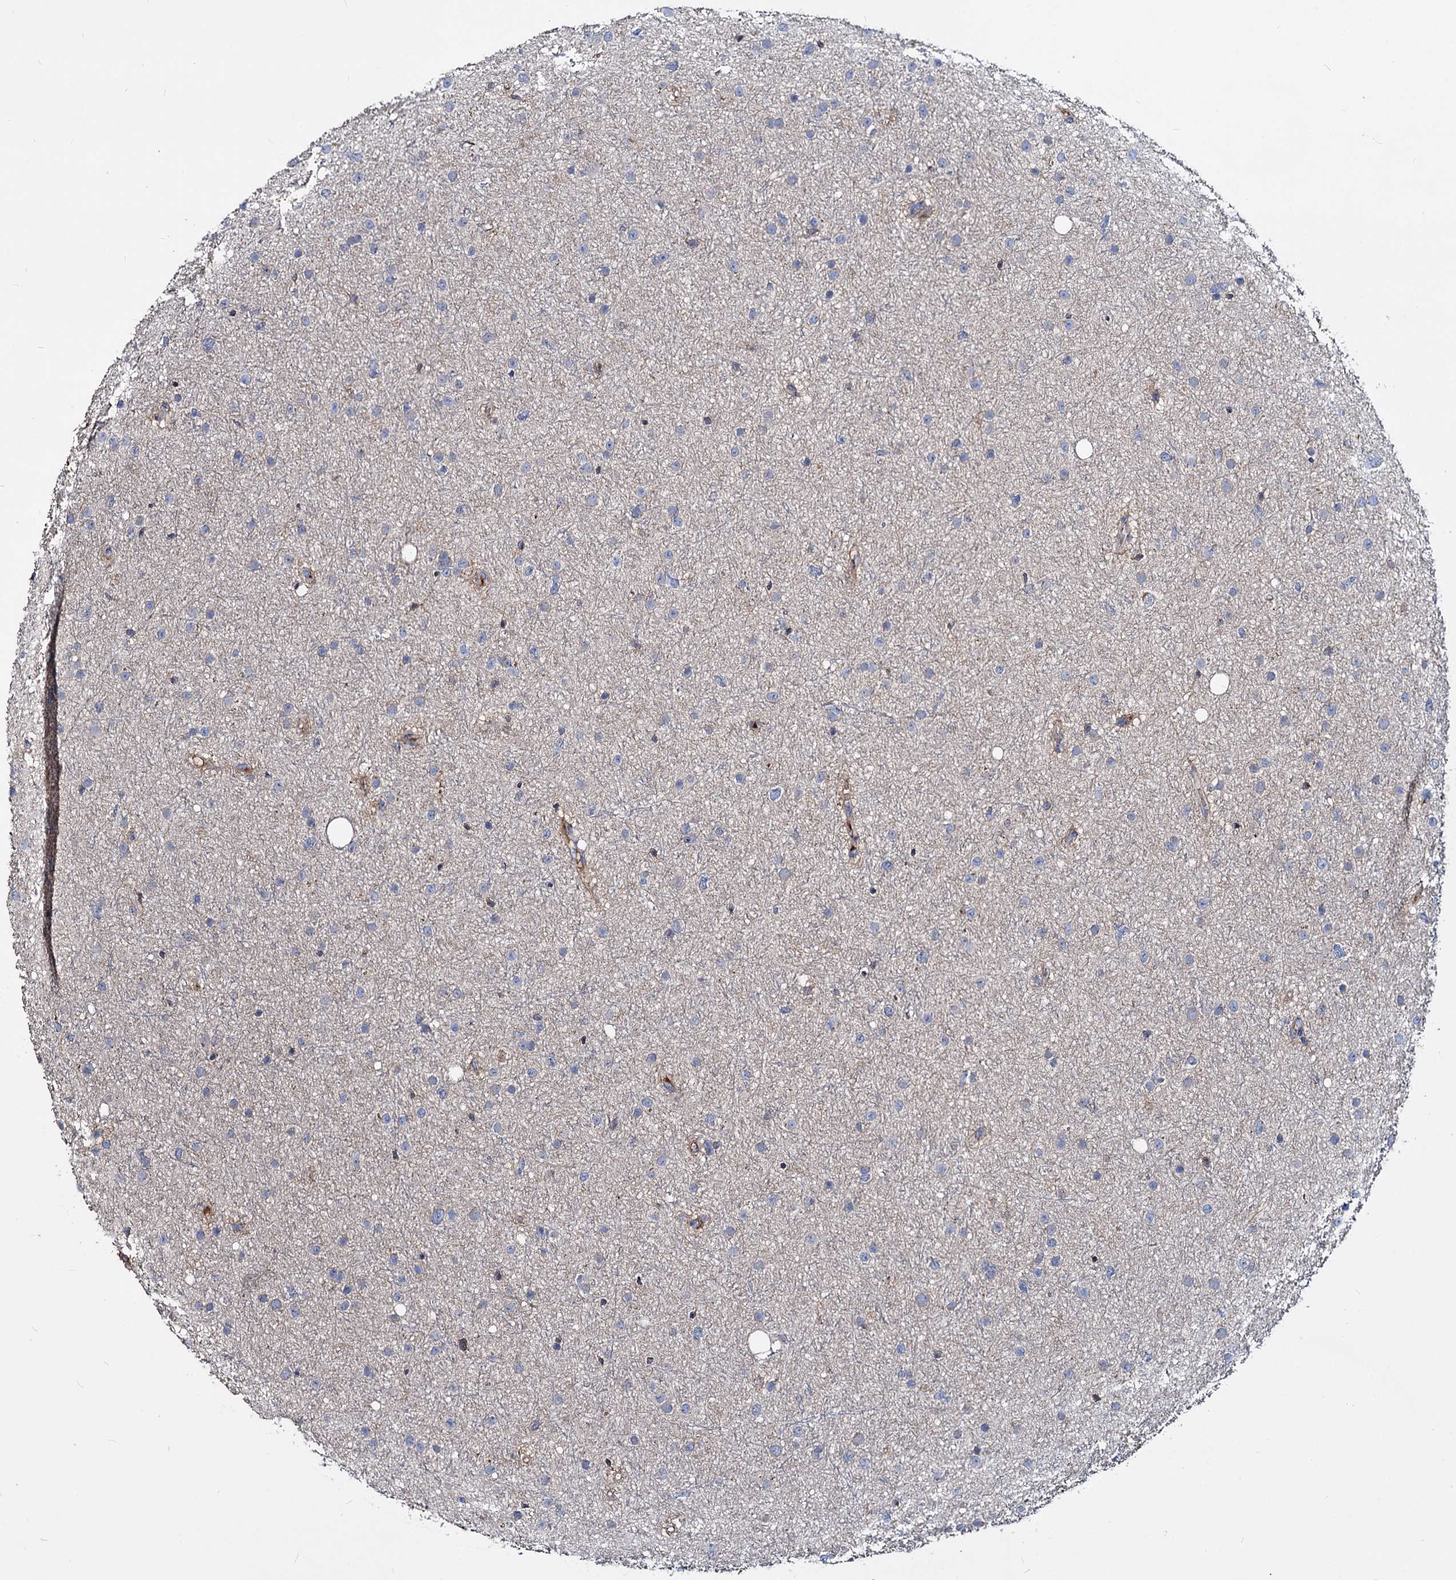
{"staining": {"intensity": "negative", "quantity": "none", "location": "none"}, "tissue": "glioma", "cell_type": "Tumor cells", "image_type": "cancer", "snomed": [{"axis": "morphology", "description": "Glioma, malignant, Low grade"}, {"axis": "topography", "description": "Cerebral cortex"}], "caption": "Immunohistochemistry image of neoplastic tissue: malignant low-grade glioma stained with DAB (3,3'-diaminobenzidine) shows no significant protein expression in tumor cells.", "gene": "ACY3", "patient": {"sex": "female", "age": 39}}